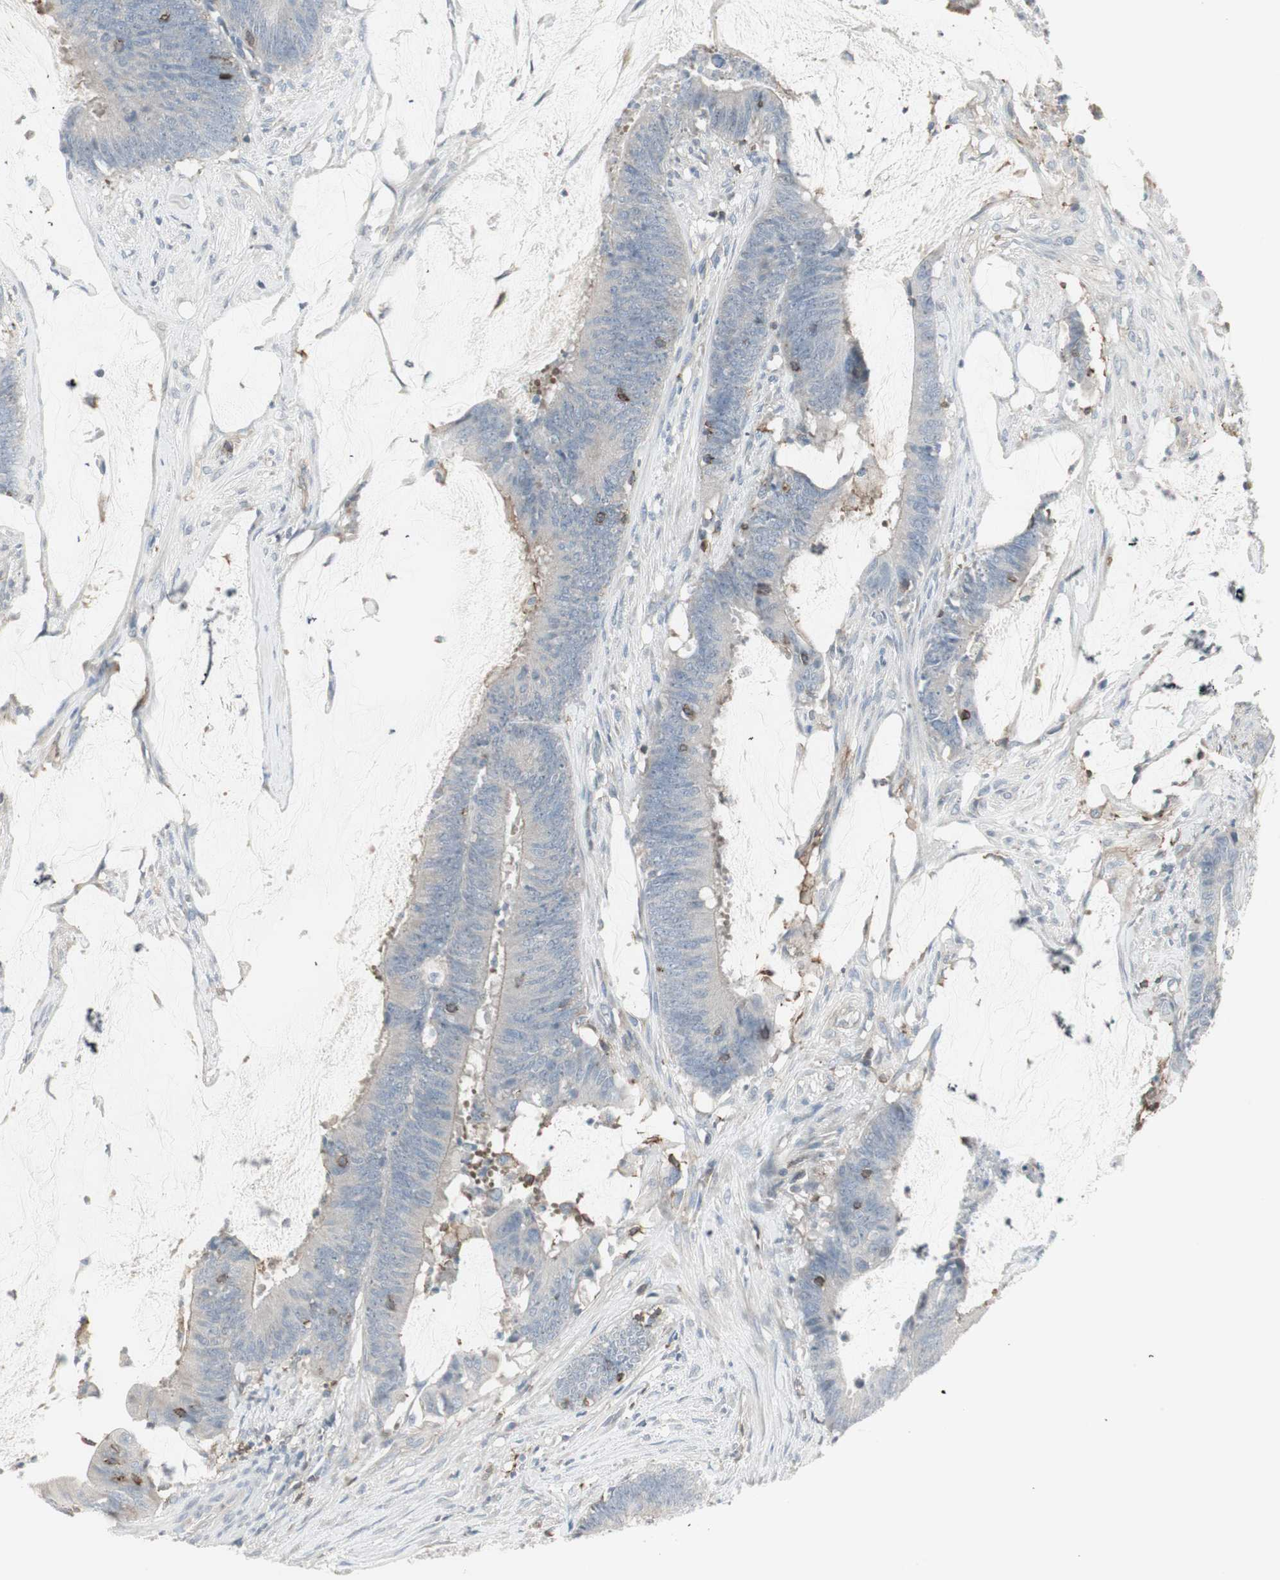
{"staining": {"intensity": "negative", "quantity": "none", "location": "none"}, "tissue": "colorectal cancer", "cell_type": "Tumor cells", "image_type": "cancer", "snomed": [{"axis": "morphology", "description": "Adenocarcinoma, NOS"}, {"axis": "topography", "description": "Rectum"}], "caption": "Adenocarcinoma (colorectal) was stained to show a protein in brown. There is no significant positivity in tumor cells.", "gene": "MAP4K4", "patient": {"sex": "female", "age": 66}}